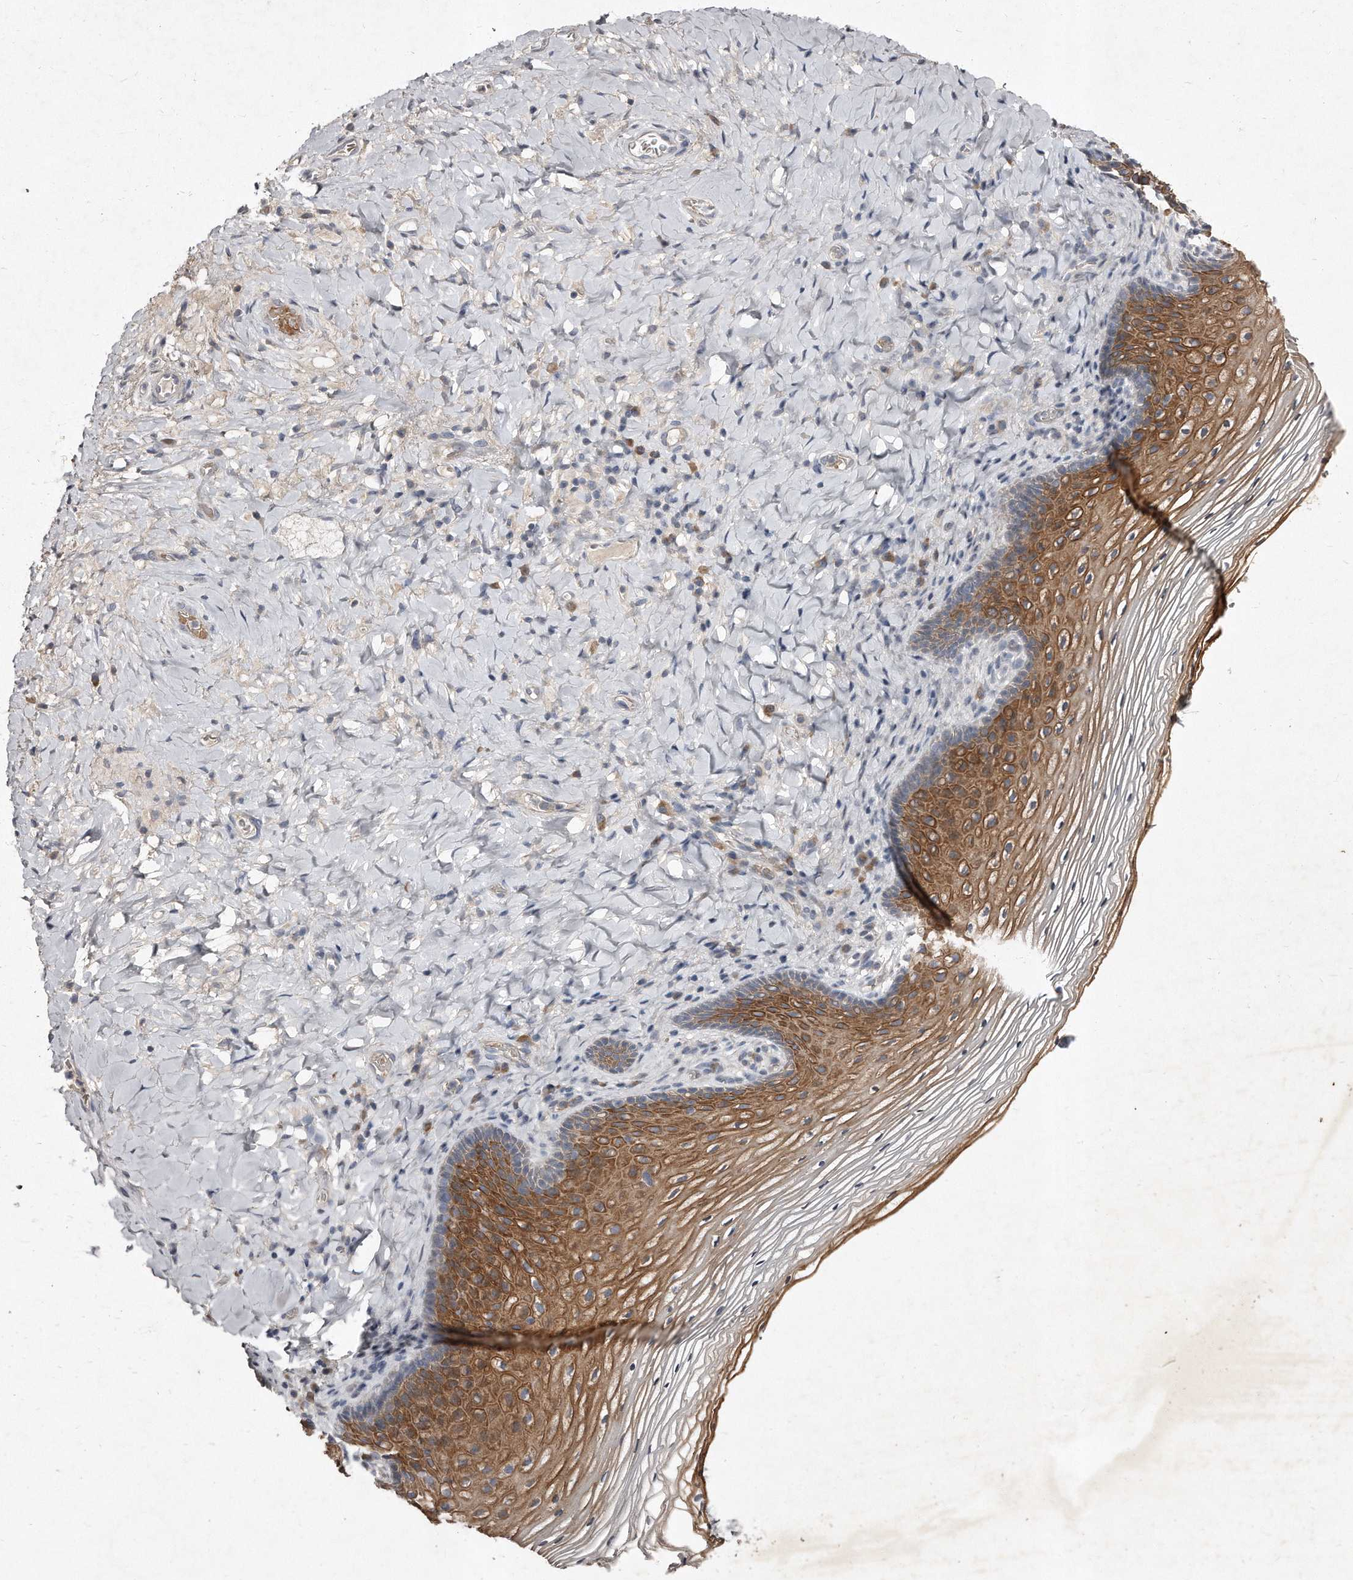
{"staining": {"intensity": "strong", "quantity": "25%-75%", "location": "cytoplasmic/membranous"}, "tissue": "vagina", "cell_type": "Squamous epithelial cells", "image_type": "normal", "snomed": [{"axis": "morphology", "description": "Normal tissue, NOS"}, {"axis": "topography", "description": "Vagina"}], "caption": "Vagina stained with DAB (3,3'-diaminobenzidine) IHC displays high levels of strong cytoplasmic/membranous staining in about 25%-75% of squamous epithelial cells. (IHC, brightfield microscopy, high magnification).", "gene": "TECR", "patient": {"sex": "female", "age": 60}}